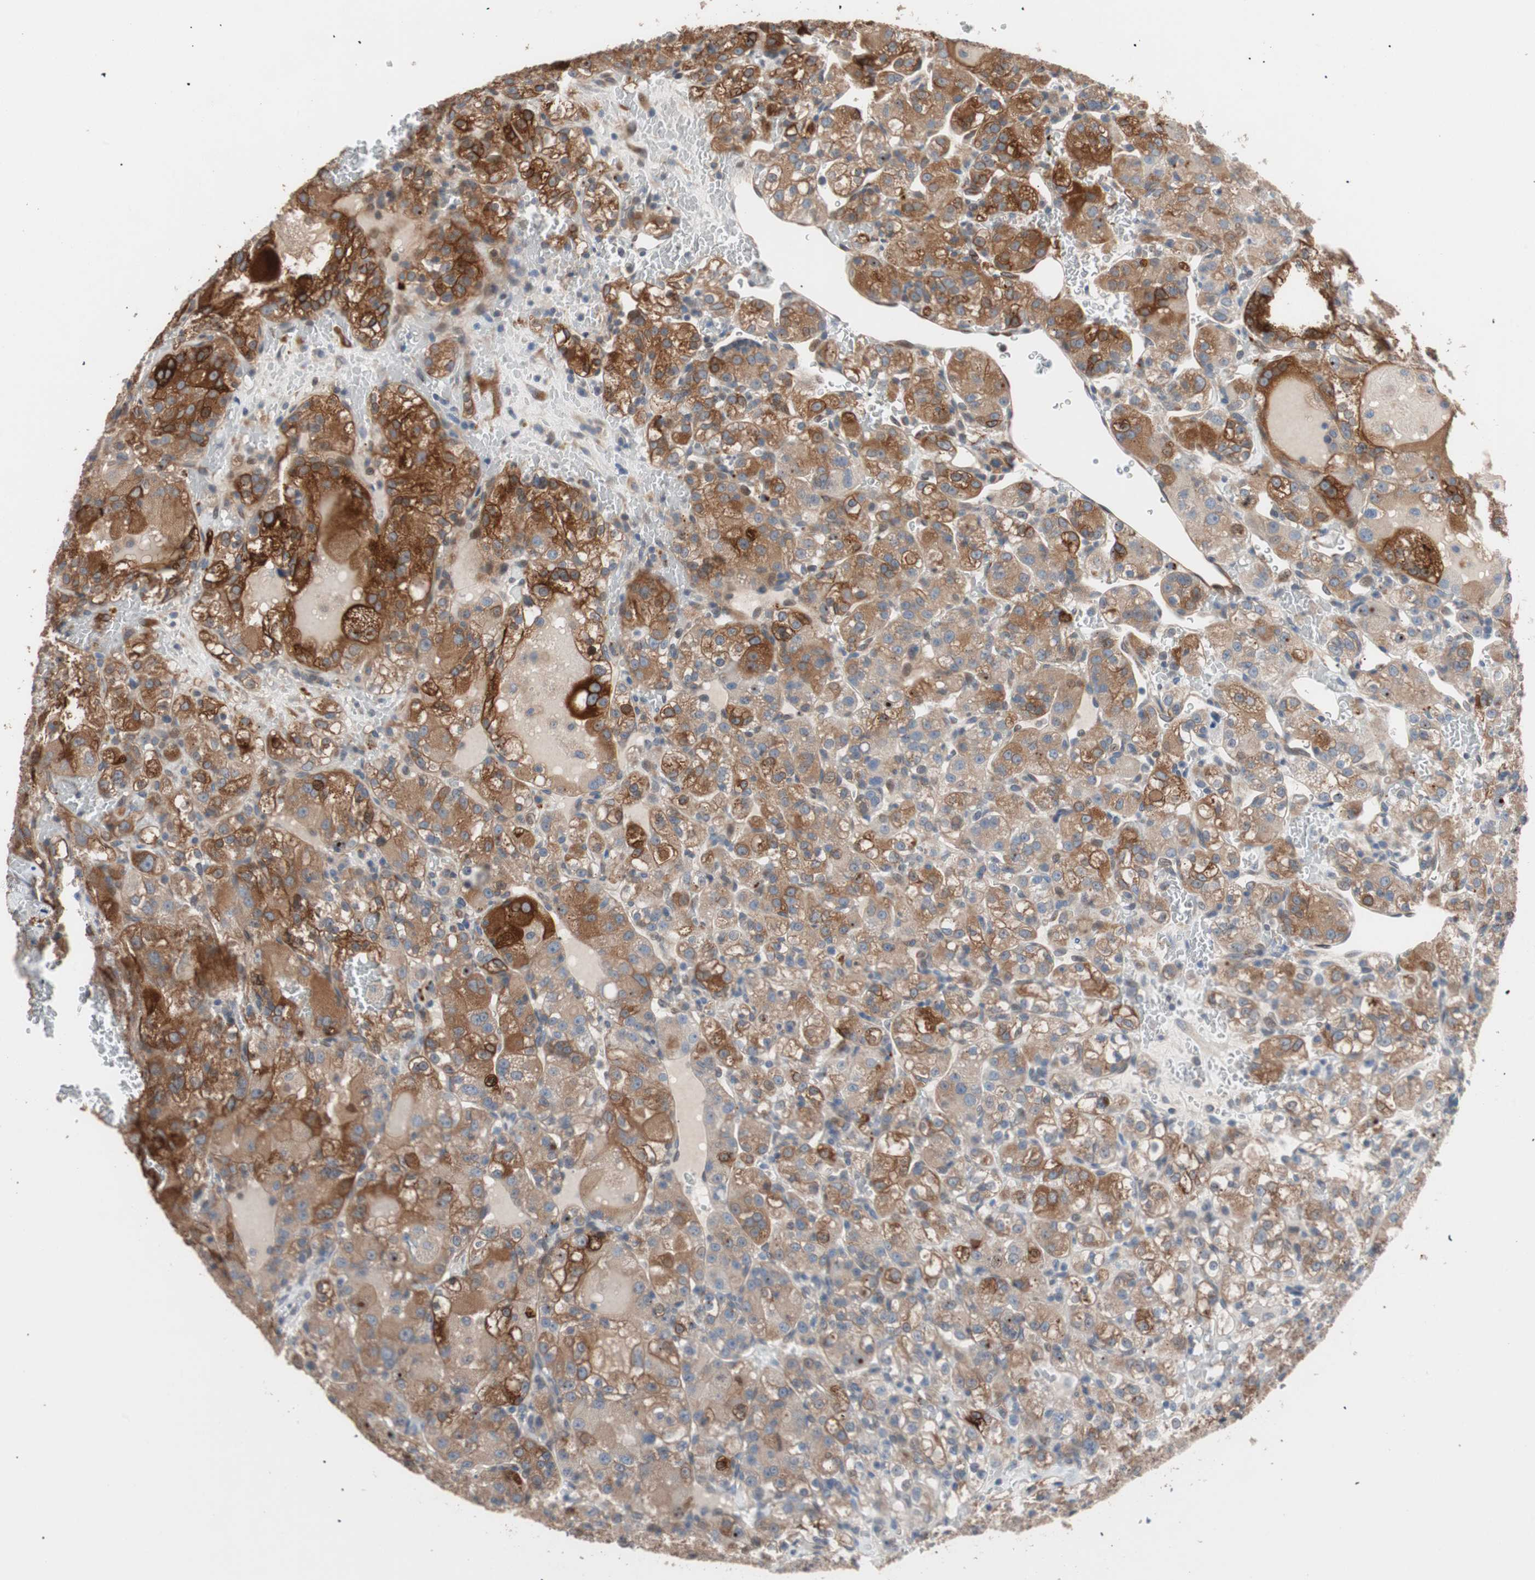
{"staining": {"intensity": "moderate", "quantity": ">75%", "location": "cytoplasmic/membranous"}, "tissue": "renal cancer", "cell_type": "Tumor cells", "image_type": "cancer", "snomed": [{"axis": "morphology", "description": "Normal tissue, NOS"}, {"axis": "morphology", "description": "Adenocarcinoma, NOS"}, {"axis": "topography", "description": "Kidney"}], "caption": "Renal adenocarcinoma was stained to show a protein in brown. There is medium levels of moderate cytoplasmic/membranous staining in about >75% of tumor cells. (Brightfield microscopy of DAB IHC at high magnification).", "gene": "SMG1", "patient": {"sex": "male", "age": 61}}